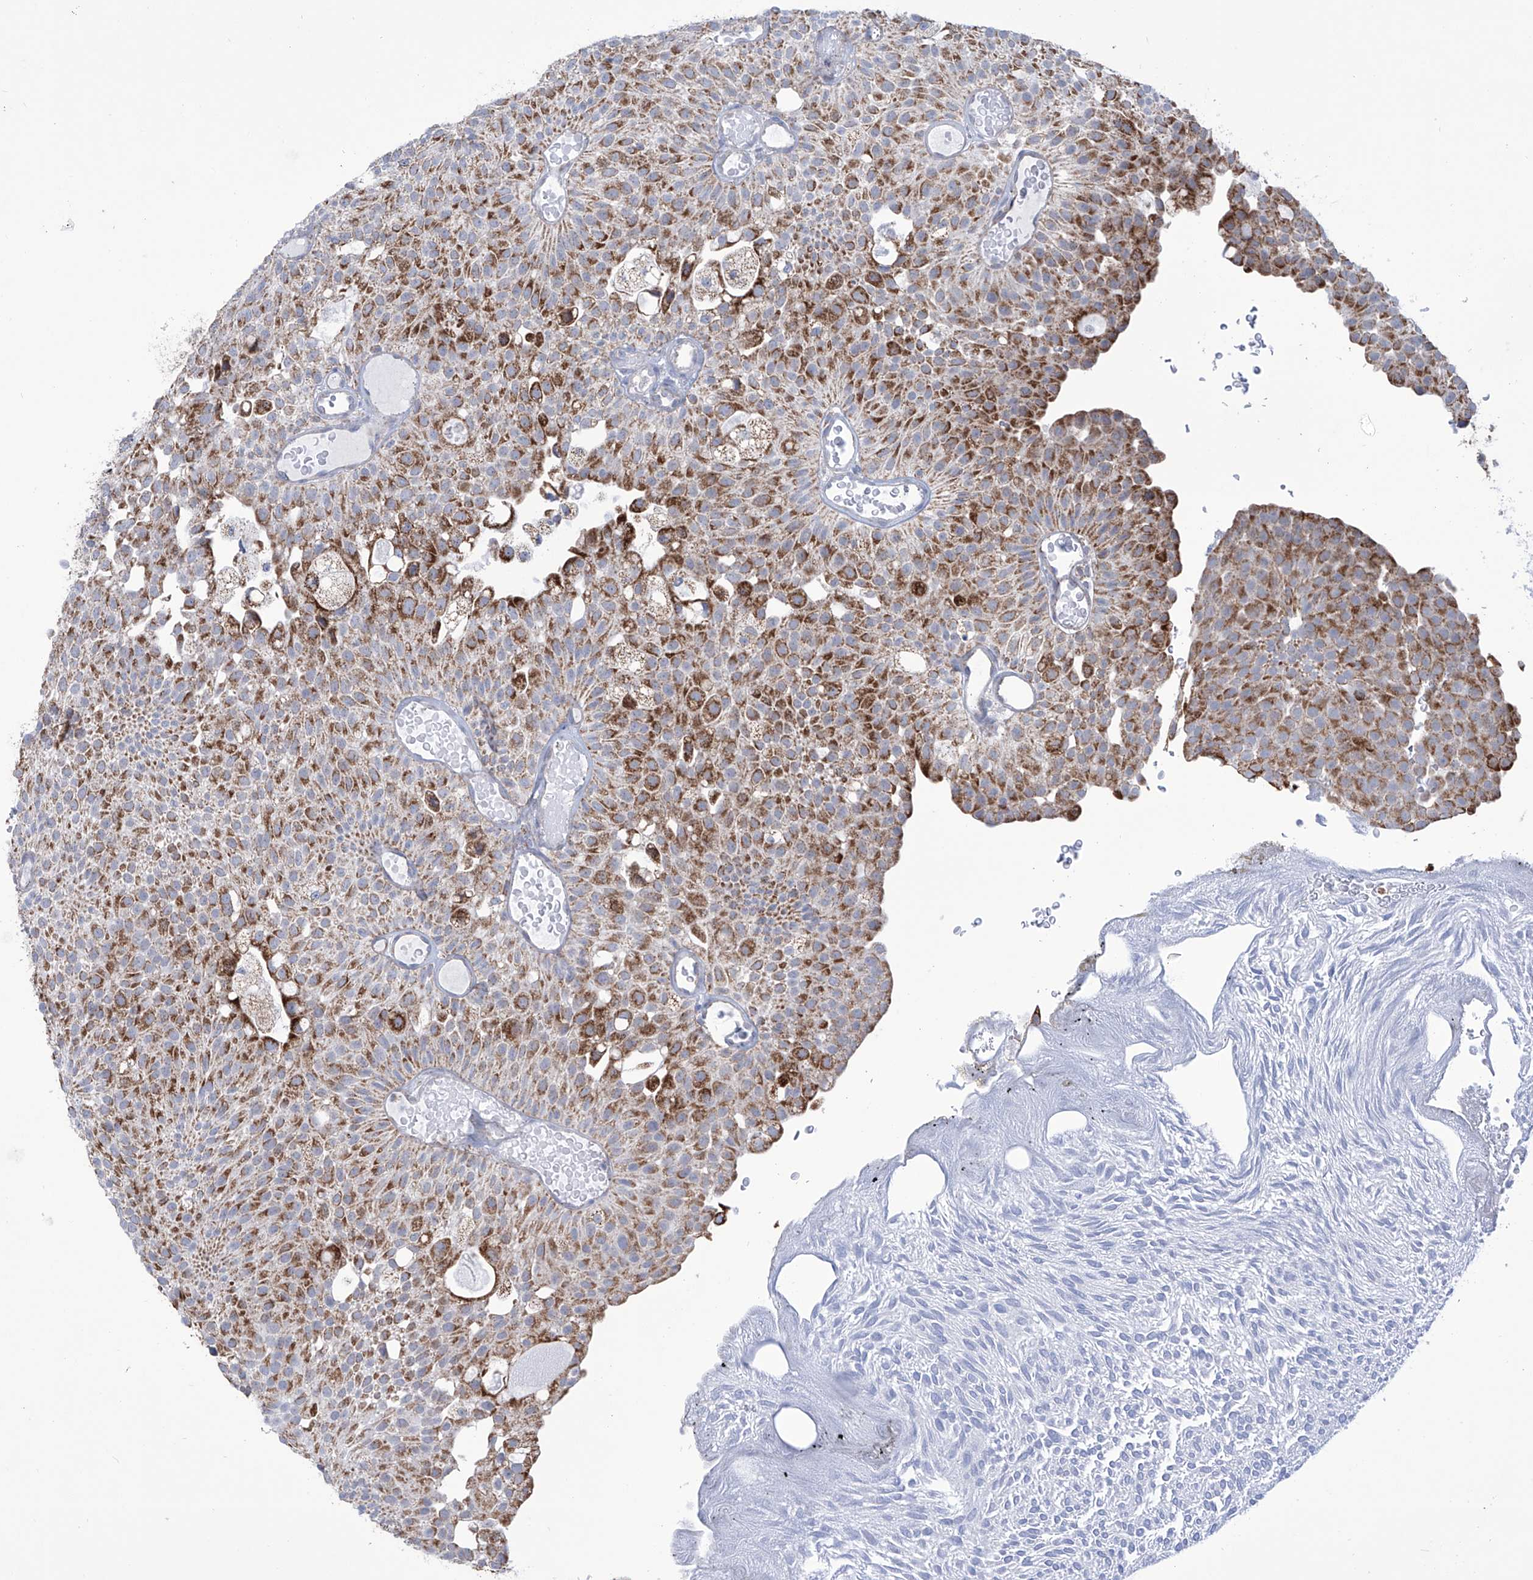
{"staining": {"intensity": "moderate", "quantity": ">75%", "location": "cytoplasmic/membranous"}, "tissue": "urothelial cancer", "cell_type": "Tumor cells", "image_type": "cancer", "snomed": [{"axis": "morphology", "description": "Urothelial carcinoma, Low grade"}, {"axis": "topography", "description": "Urinary bladder"}], "caption": "This photomicrograph demonstrates immunohistochemistry staining of human low-grade urothelial carcinoma, with medium moderate cytoplasmic/membranous expression in approximately >75% of tumor cells.", "gene": "ALDH6A1", "patient": {"sex": "male", "age": 78}}